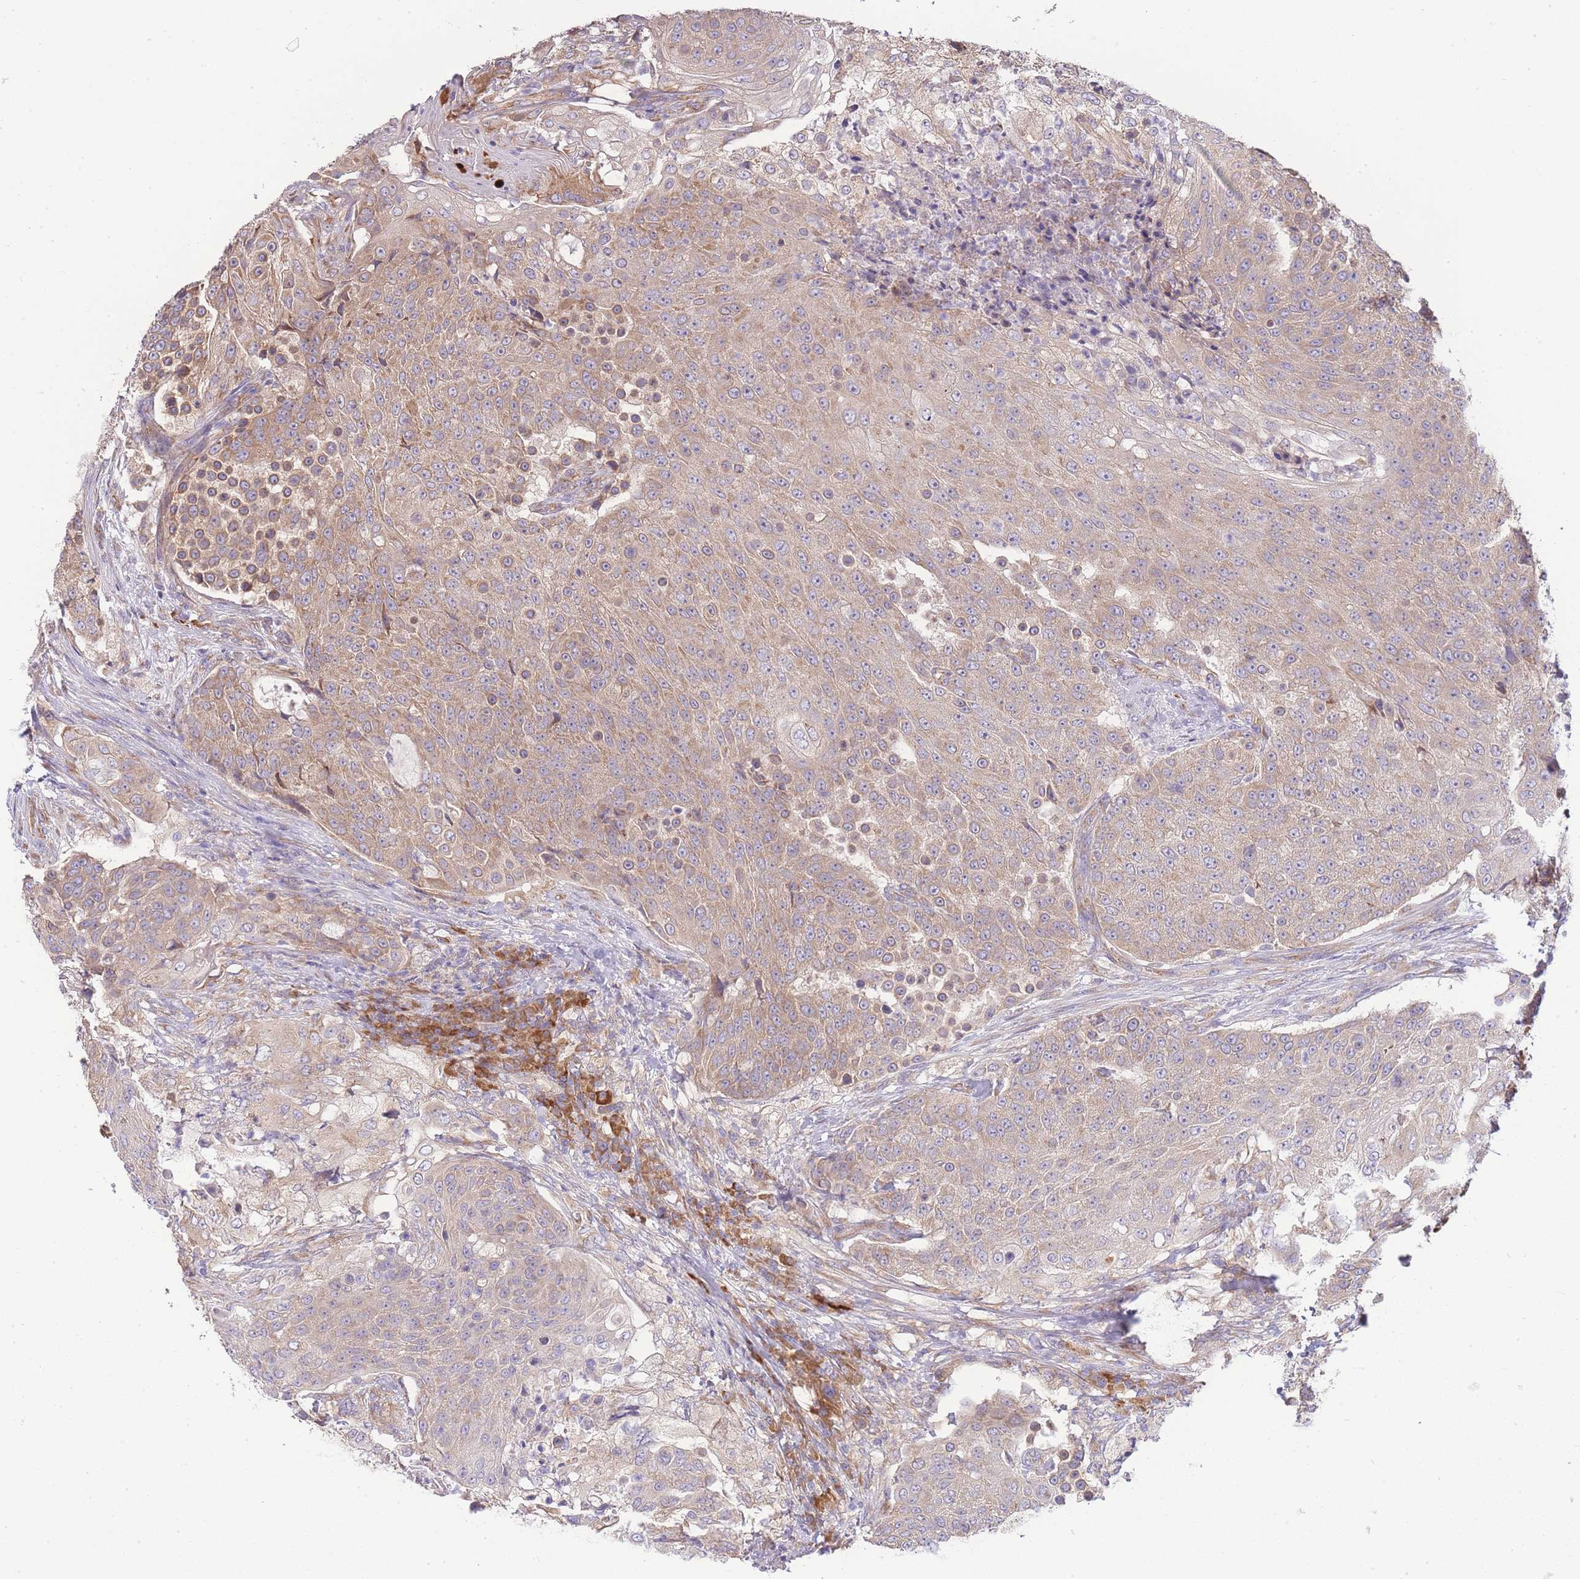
{"staining": {"intensity": "moderate", "quantity": ">75%", "location": "cytoplasmic/membranous"}, "tissue": "urothelial cancer", "cell_type": "Tumor cells", "image_type": "cancer", "snomed": [{"axis": "morphology", "description": "Urothelial carcinoma, High grade"}, {"axis": "topography", "description": "Urinary bladder"}], "caption": "Immunohistochemistry histopathology image of neoplastic tissue: human urothelial cancer stained using IHC displays medium levels of moderate protein expression localized specifically in the cytoplasmic/membranous of tumor cells, appearing as a cytoplasmic/membranous brown color.", "gene": "BEX1", "patient": {"sex": "female", "age": 63}}